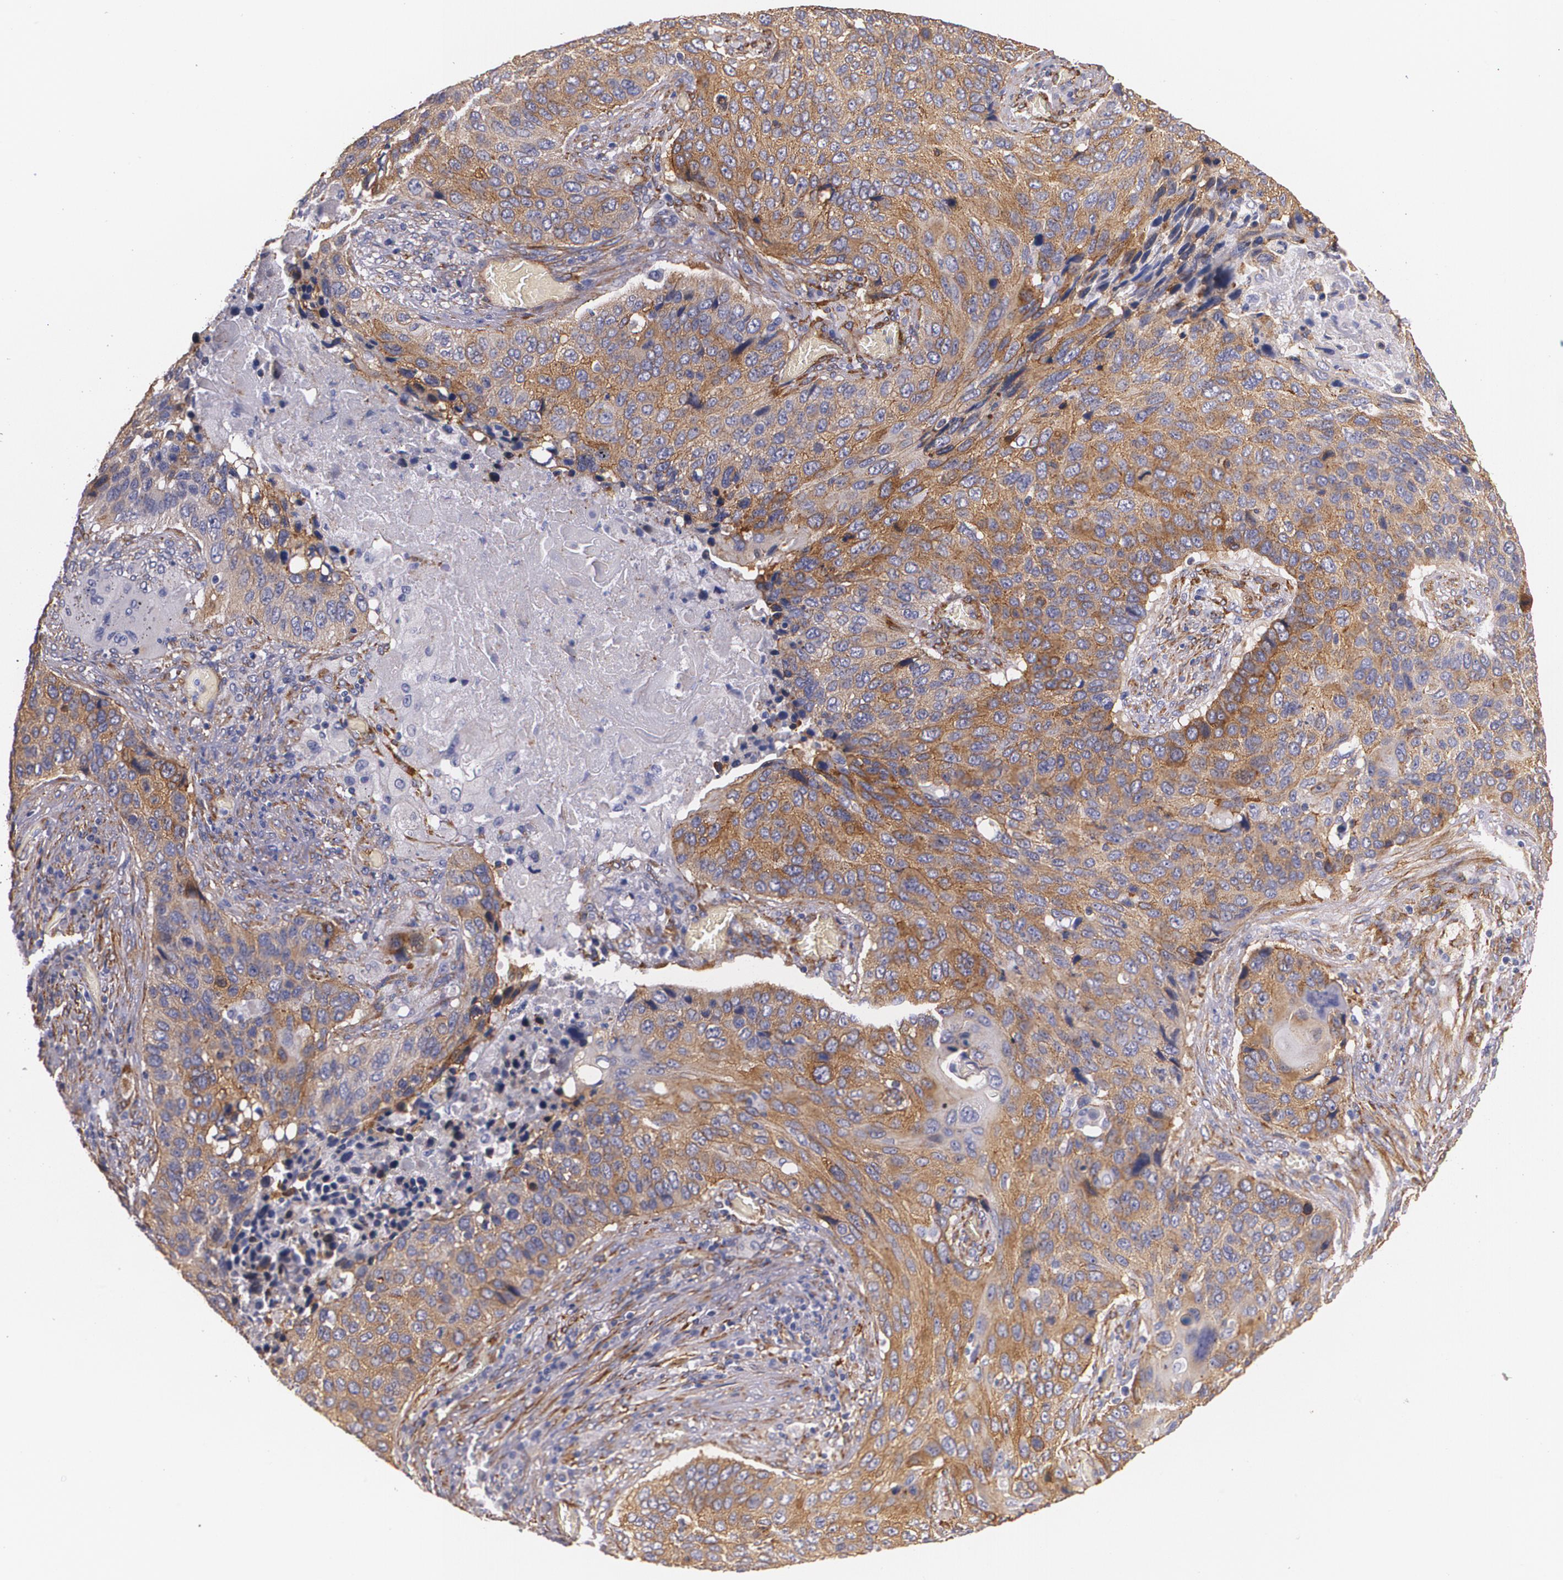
{"staining": {"intensity": "strong", "quantity": ">75%", "location": "cytoplasmic/membranous"}, "tissue": "lung cancer", "cell_type": "Tumor cells", "image_type": "cancer", "snomed": [{"axis": "morphology", "description": "Squamous cell carcinoma, NOS"}, {"axis": "topography", "description": "Lung"}], "caption": "Lung squamous cell carcinoma stained with immunohistochemistry reveals strong cytoplasmic/membranous staining in approximately >75% of tumor cells.", "gene": "TJP1", "patient": {"sex": "male", "age": 68}}